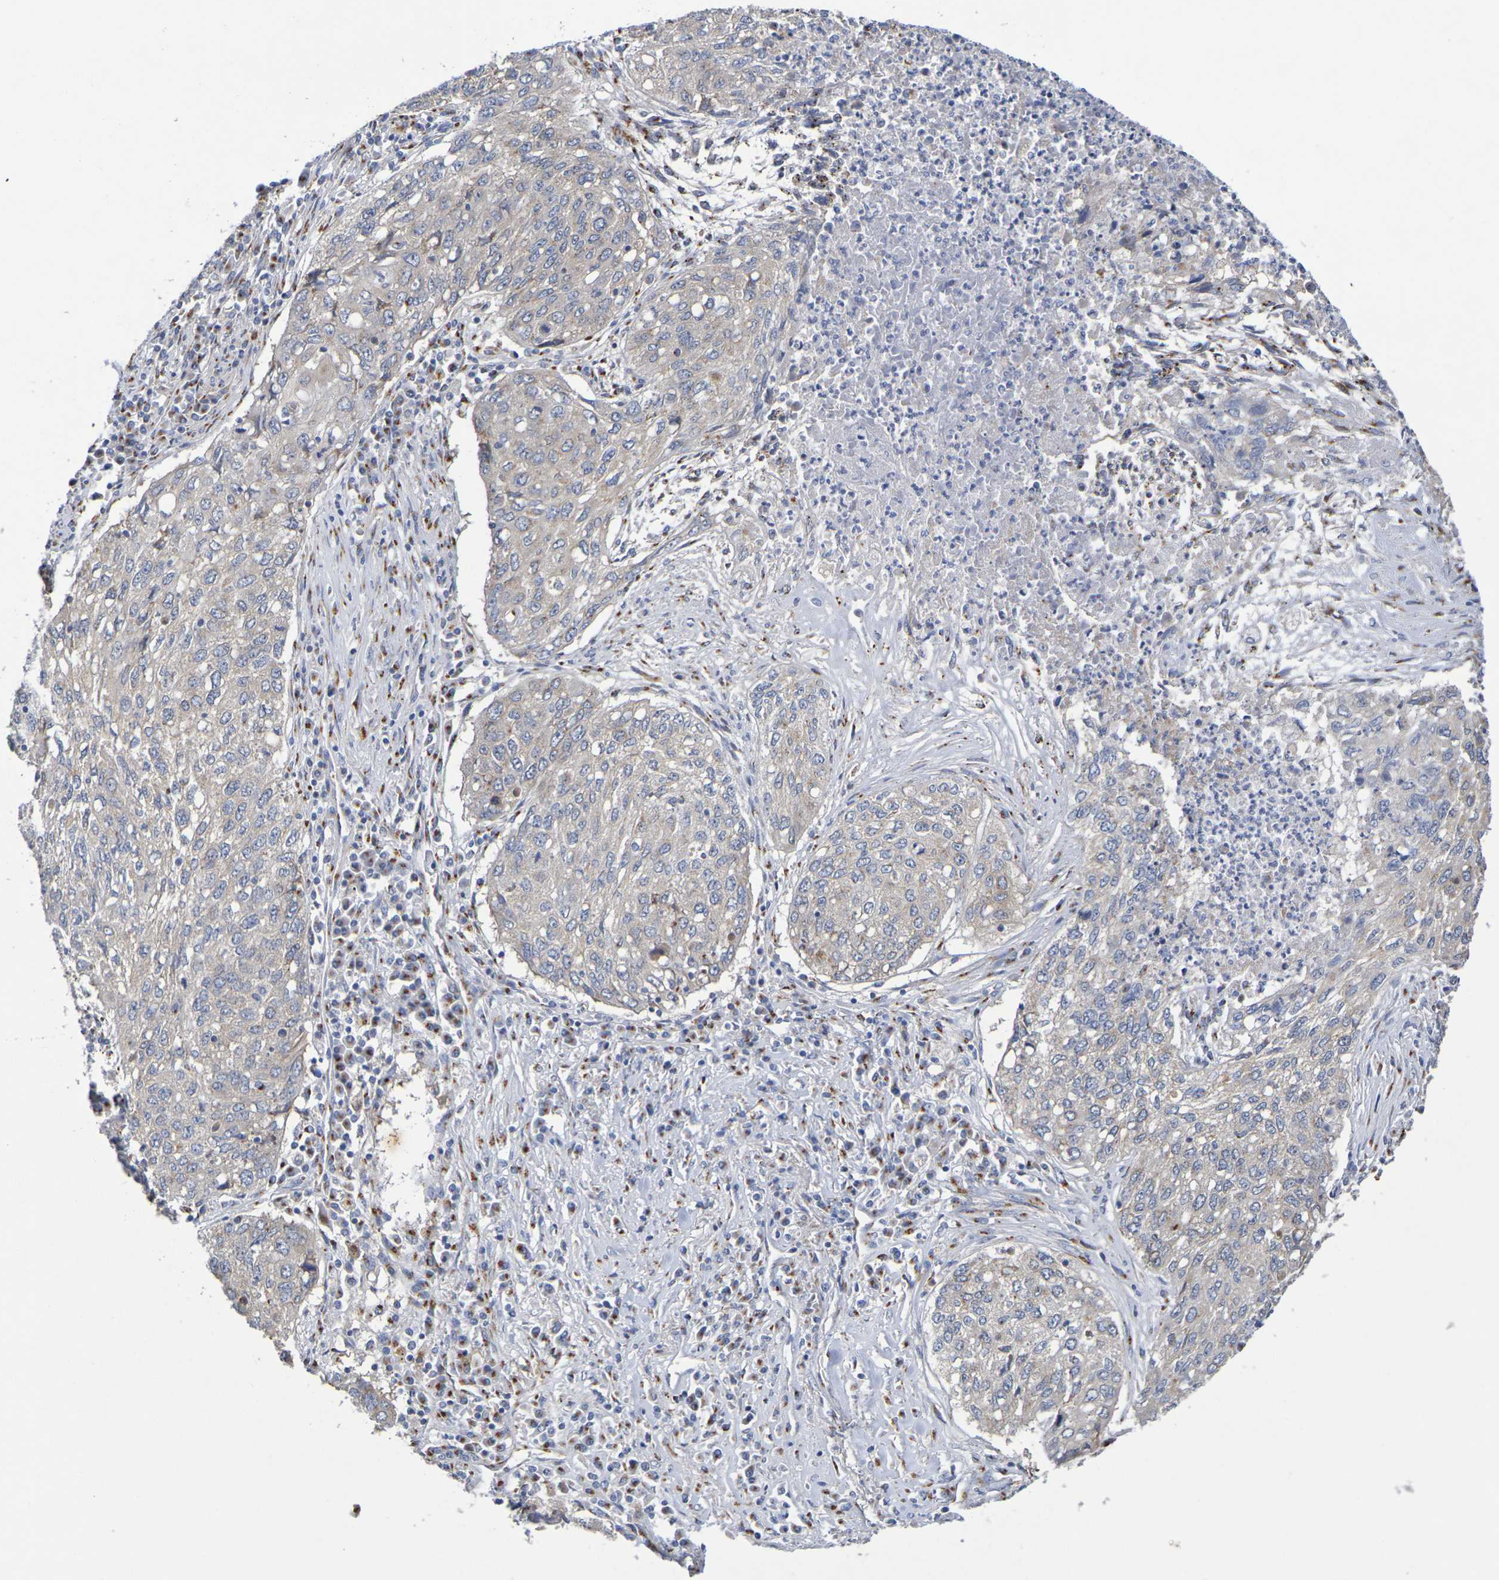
{"staining": {"intensity": "negative", "quantity": "none", "location": "none"}, "tissue": "lung cancer", "cell_type": "Tumor cells", "image_type": "cancer", "snomed": [{"axis": "morphology", "description": "Squamous cell carcinoma, NOS"}, {"axis": "topography", "description": "Lung"}], "caption": "IHC of lung cancer displays no expression in tumor cells.", "gene": "DCP2", "patient": {"sex": "female", "age": 63}}